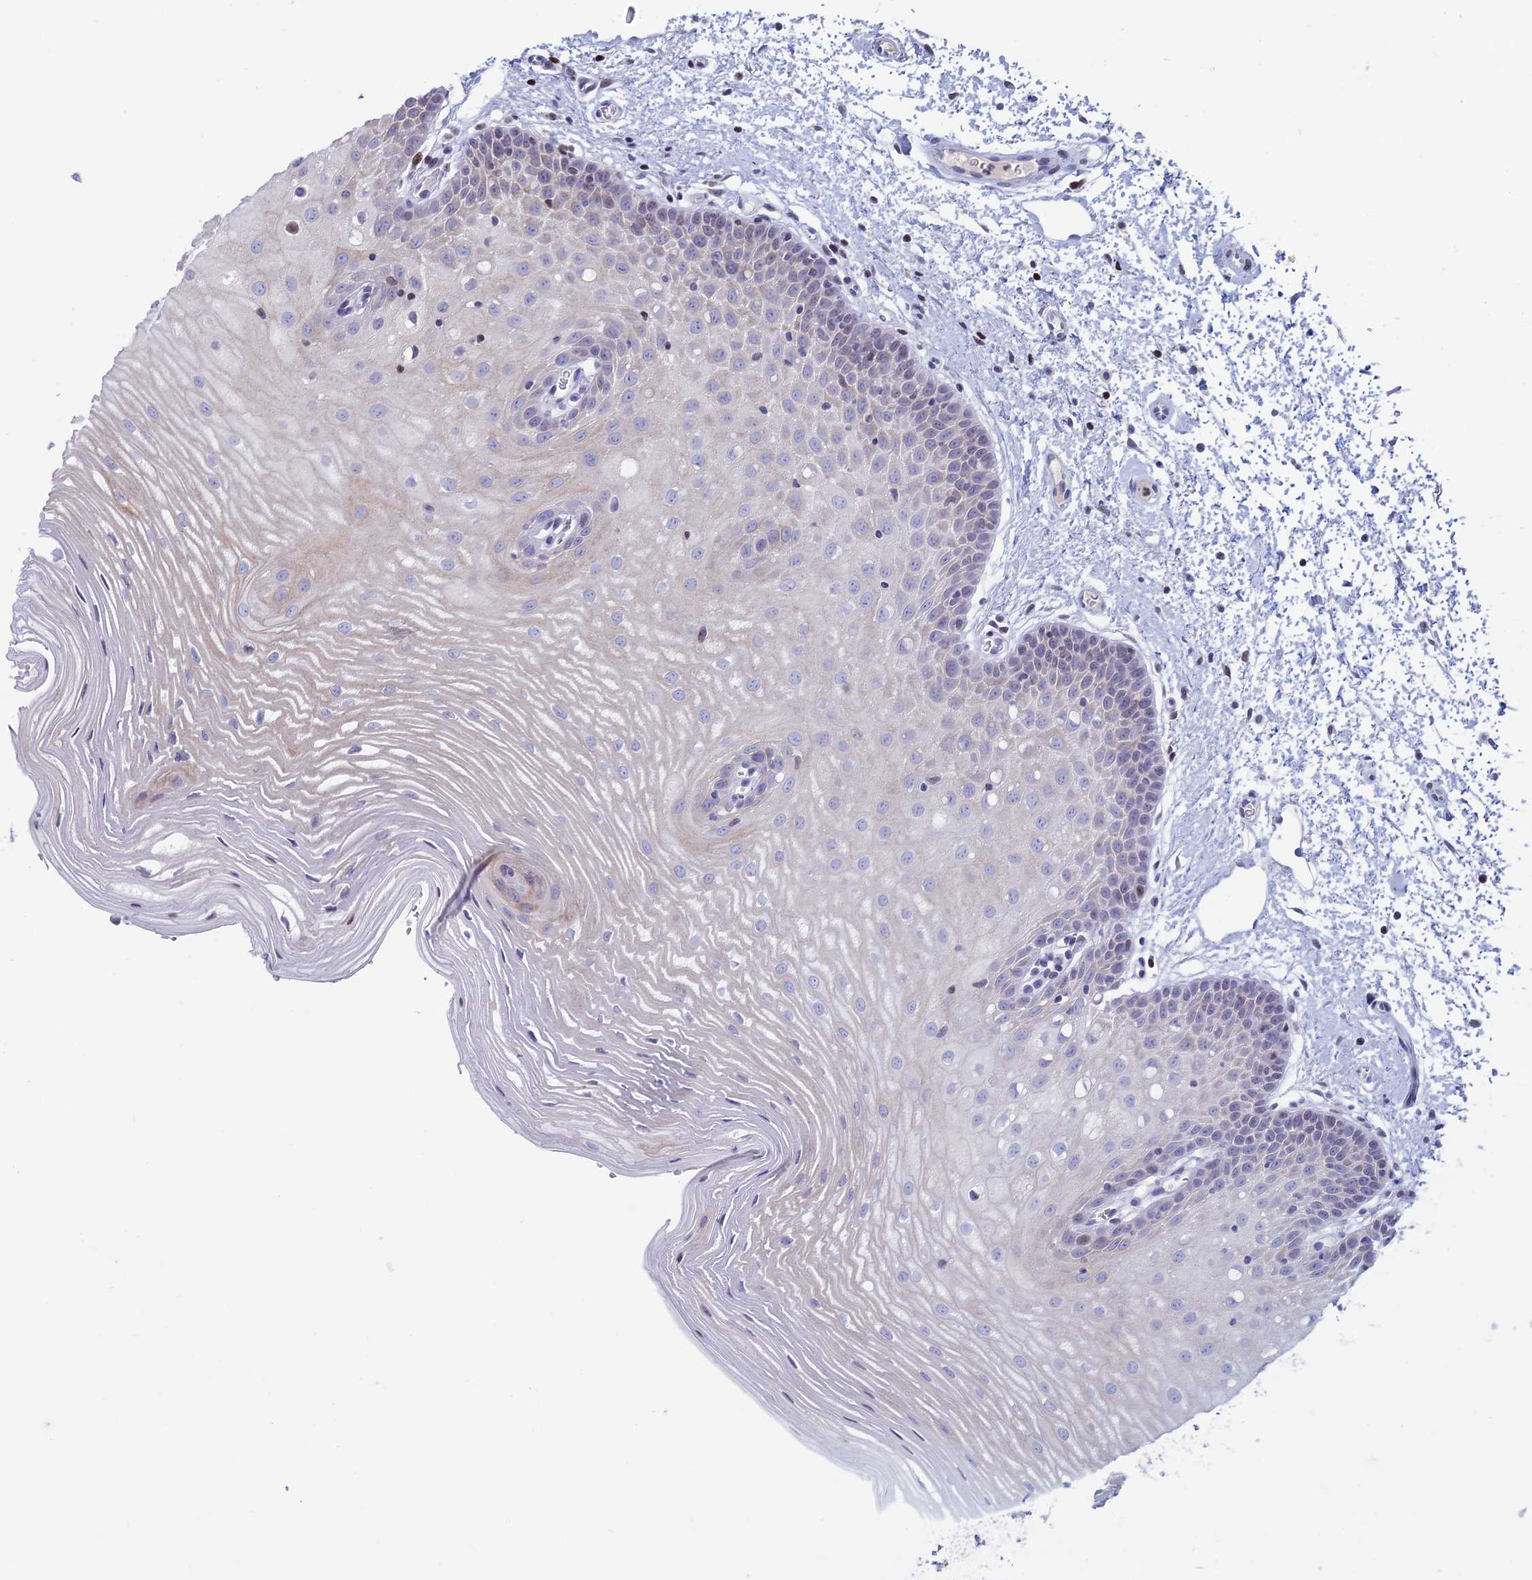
{"staining": {"intensity": "negative", "quantity": "none", "location": "none"}, "tissue": "oral mucosa", "cell_type": "Squamous epithelial cells", "image_type": "normal", "snomed": [{"axis": "morphology", "description": "Normal tissue, NOS"}, {"axis": "topography", "description": "Oral tissue"}, {"axis": "topography", "description": "Tounge, NOS"}], "caption": "High power microscopy image of an immunohistochemistry micrograph of unremarkable oral mucosa, revealing no significant positivity in squamous epithelial cells.", "gene": "CERS6", "patient": {"sex": "female", "age": 73}}